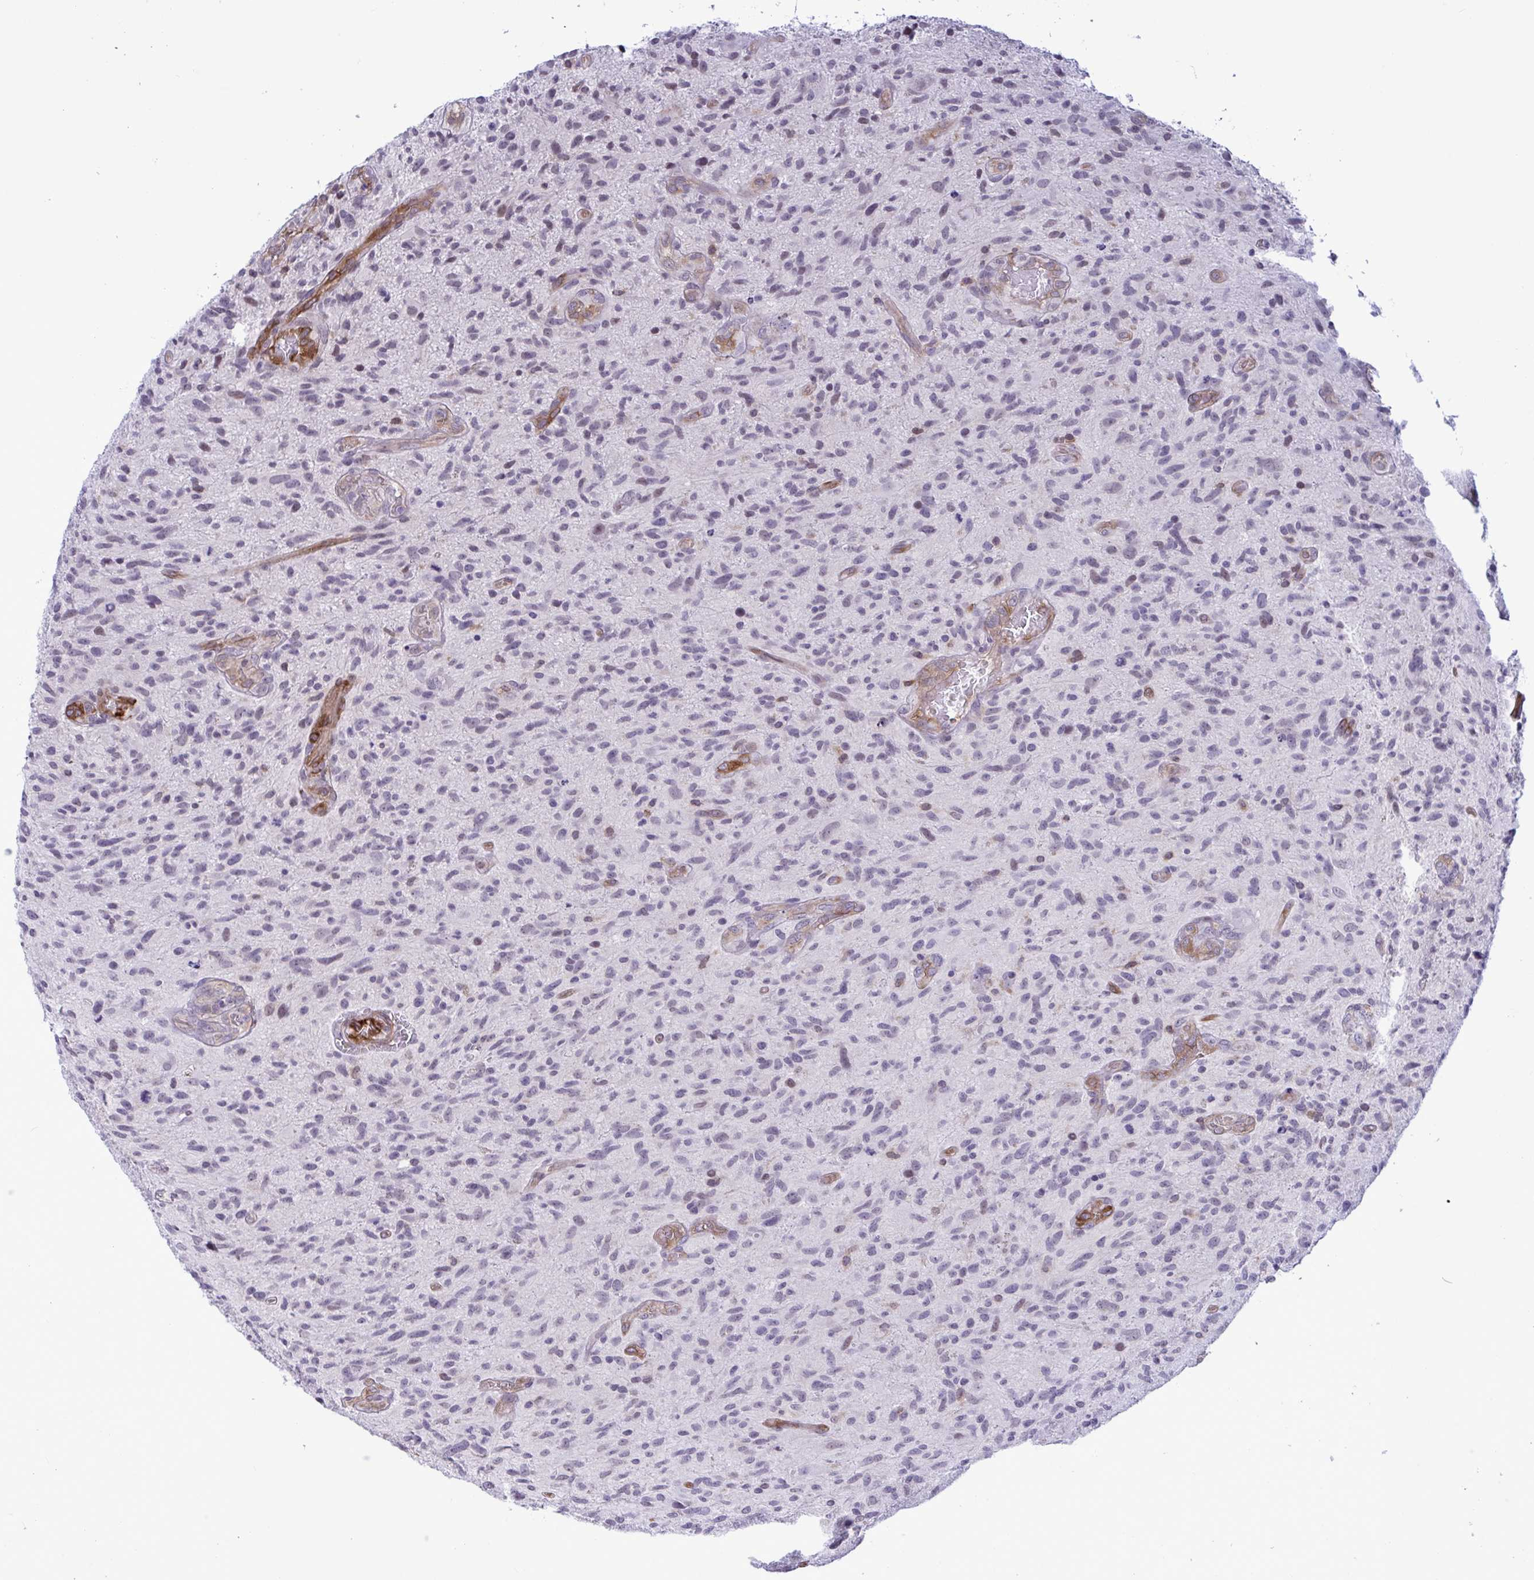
{"staining": {"intensity": "negative", "quantity": "none", "location": "none"}, "tissue": "glioma", "cell_type": "Tumor cells", "image_type": "cancer", "snomed": [{"axis": "morphology", "description": "Glioma, malignant, High grade"}, {"axis": "topography", "description": "Brain"}], "caption": "Human malignant glioma (high-grade) stained for a protein using IHC exhibits no expression in tumor cells.", "gene": "EML1", "patient": {"sex": "male", "age": 75}}